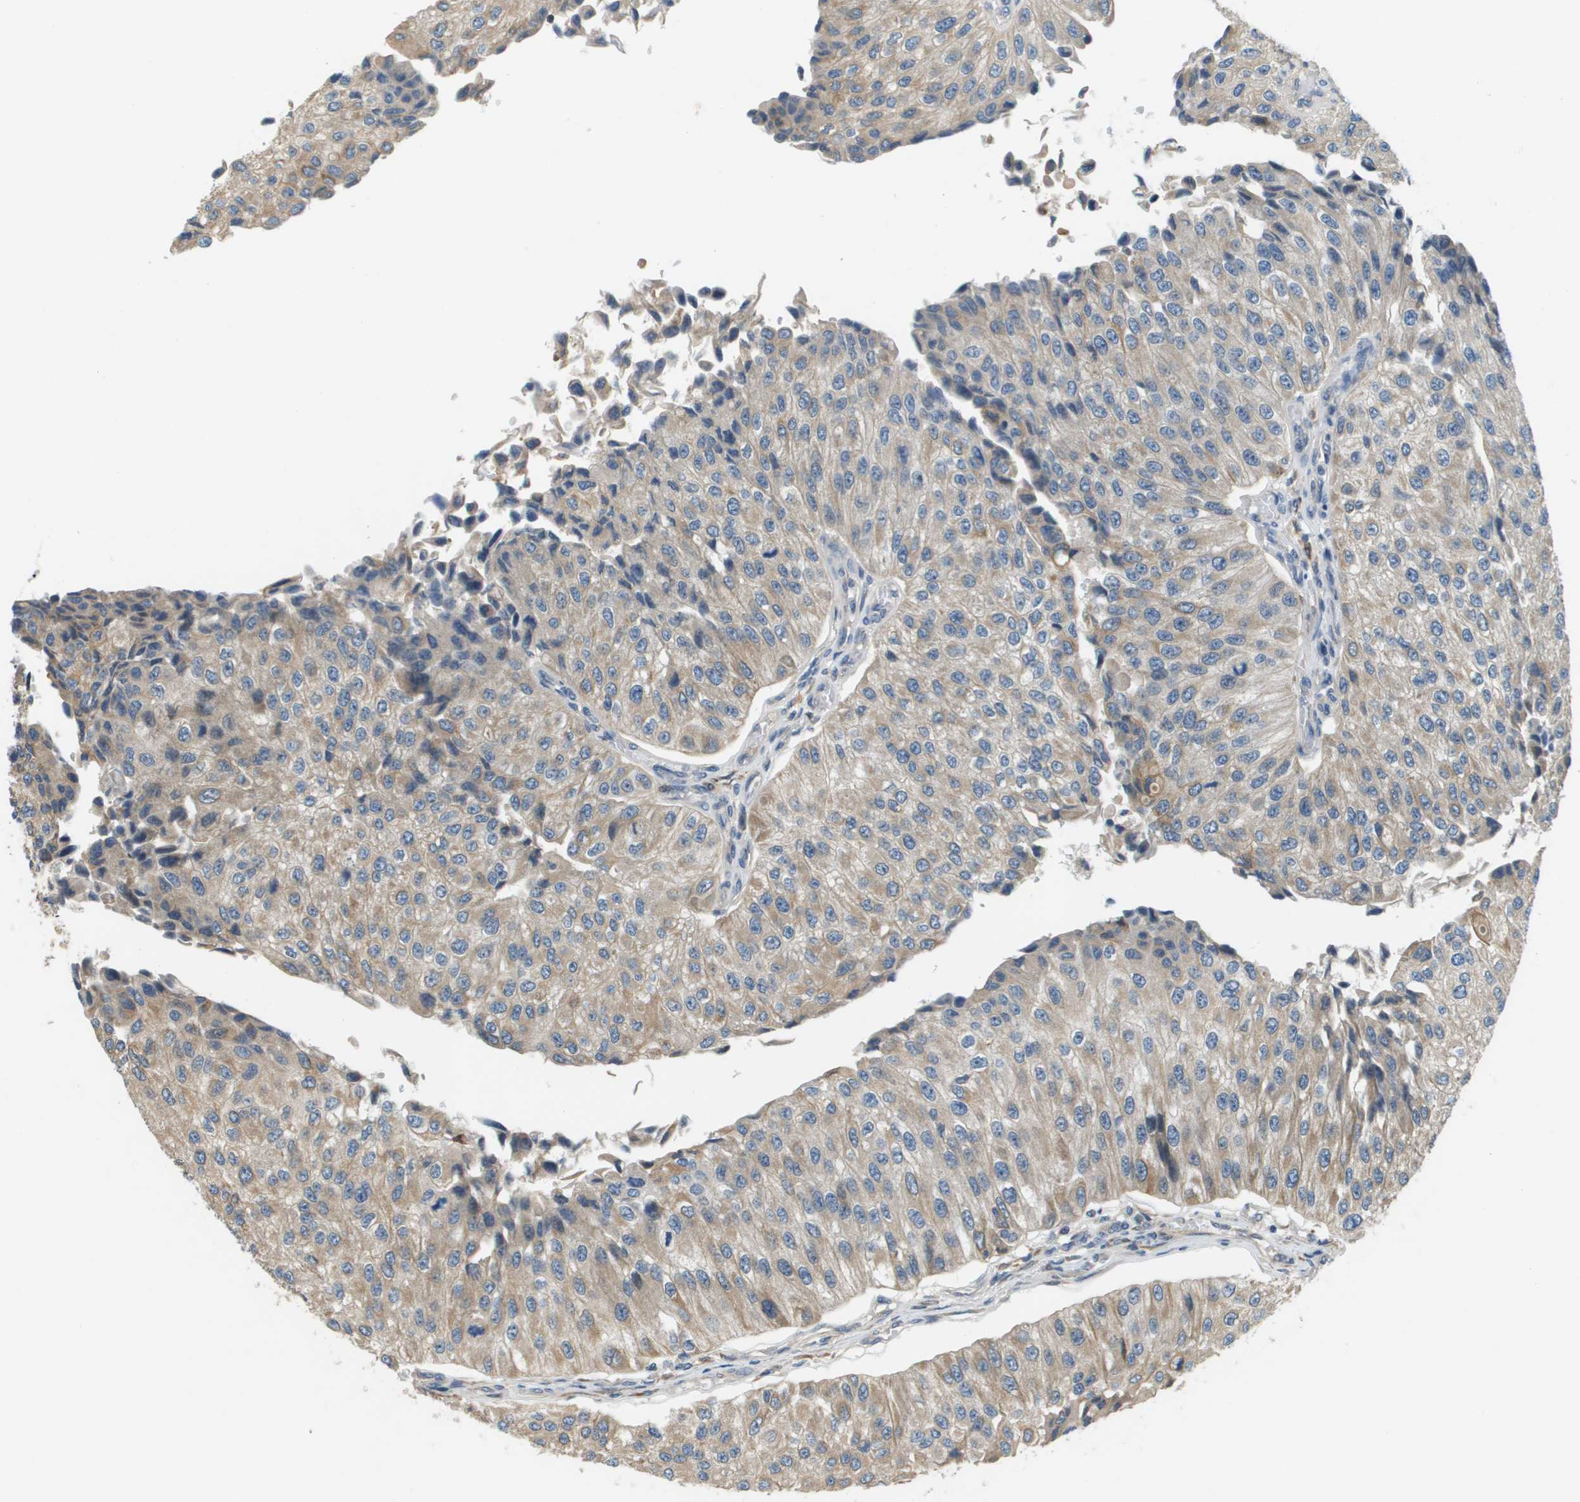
{"staining": {"intensity": "weak", "quantity": "25%-75%", "location": "cytoplasmic/membranous"}, "tissue": "urothelial cancer", "cell_type": "Tumor cells", "image_type": "cancer", "snomed": [{"axis": "morphology", "description": "Urothelial carcinoma, High grade"}, {"axis": "topography", "description": "Kidney"}, {"axis": "topography", "description": "Urinary bladder"}], "caption": "Human urothelial cancer stained for a protein (brown) exhibits weak cytoplasmic/membranous positive expression in about 25%-75% of tumor cells.", "gene": "SAMSN1", "patient": {"sex": "male", "age": 77}}